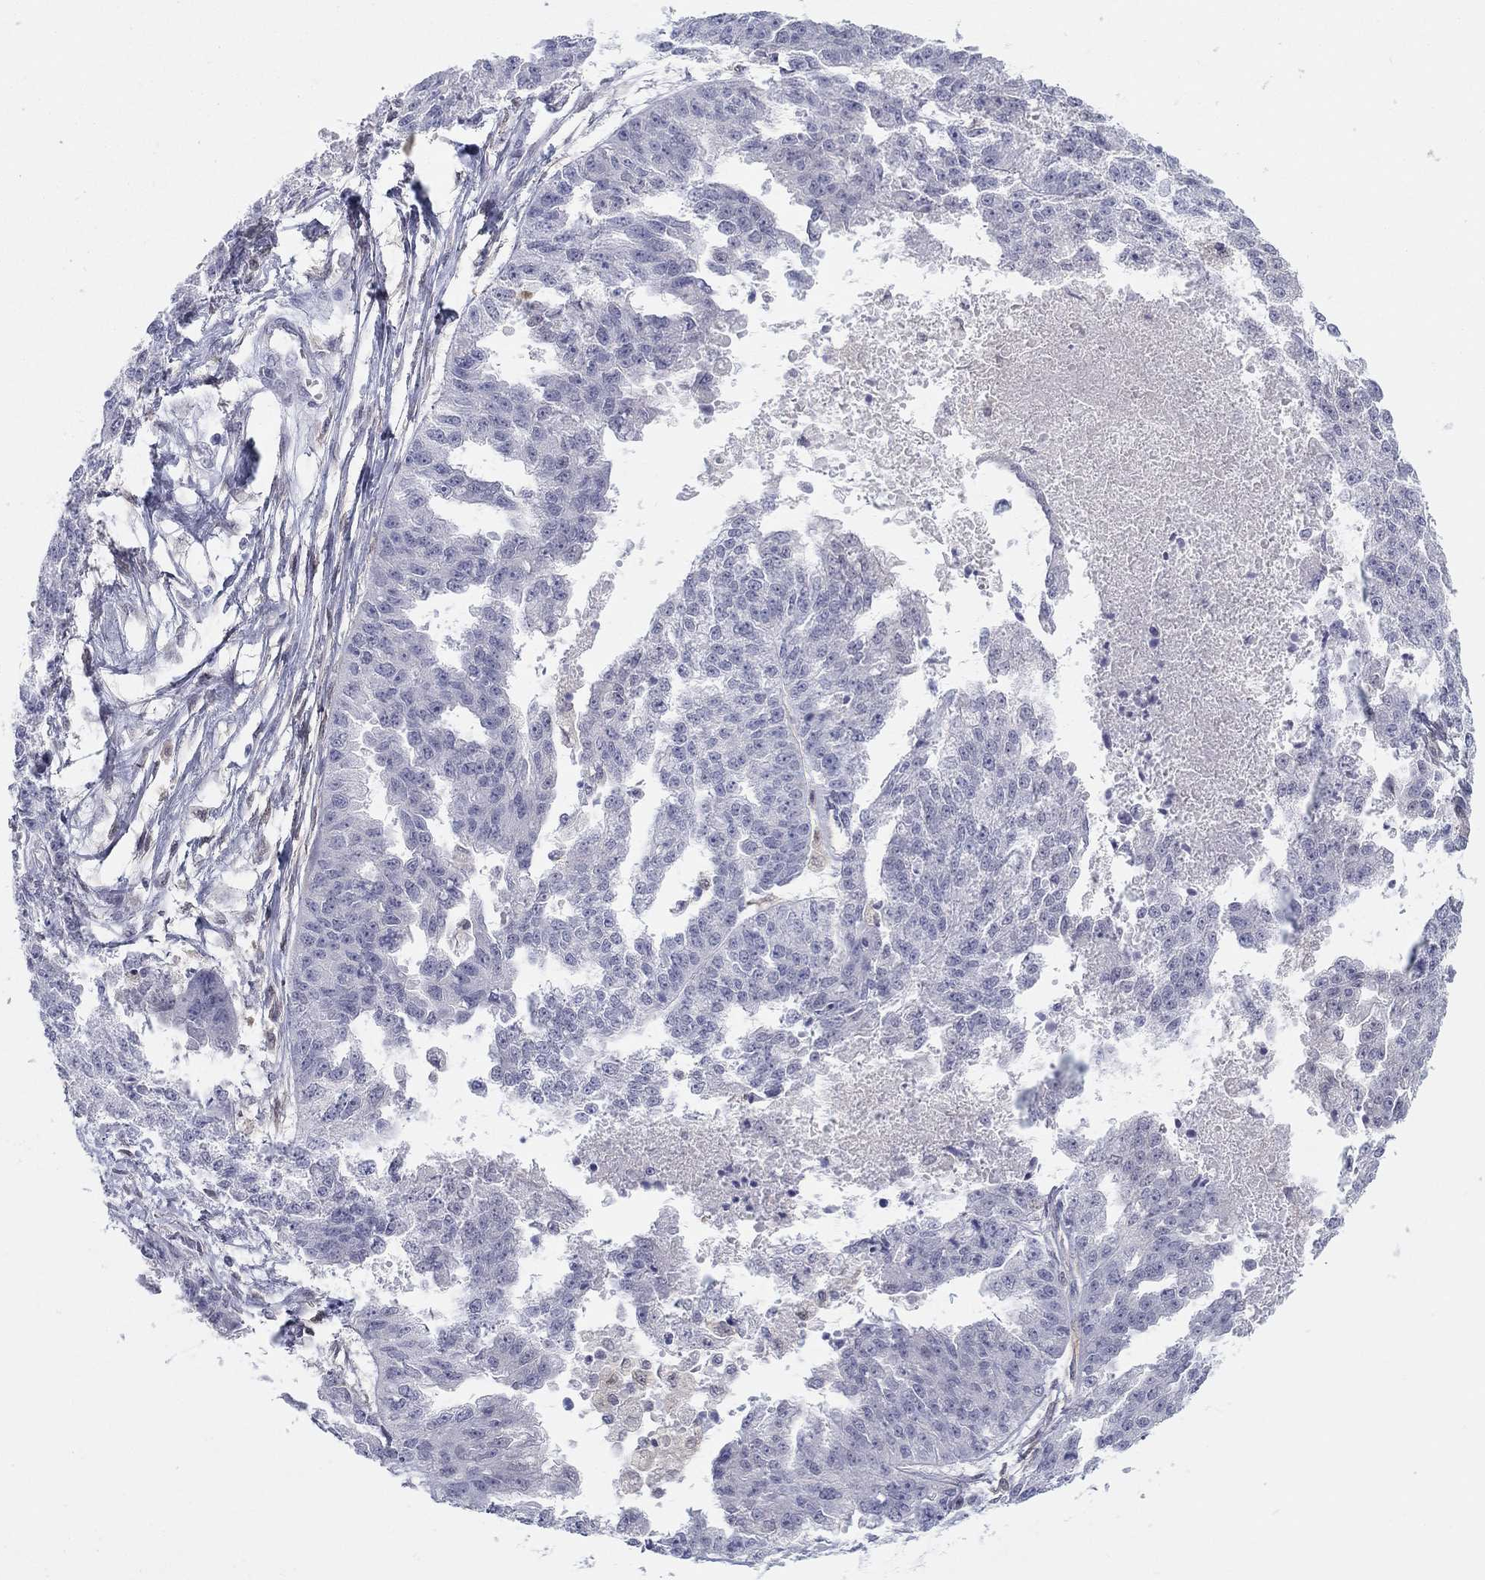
{"staining": {"intensity": "negative", "quantity": "none", "location": "none"}, "tissue": "ovarian cancer", "cell_type": "Tumor cells", "image_type": "cancer", "snomed": [{"axis": "morphology", "description": "Cystadenocarcinoma, serous, NOS"}, {"axis": "topography", "description": "Ovary"}], "caption": "A high-resolution micrograph shows IHC staining of serous cystadenocarcinoma (ovarian), which demonstrates no significant expression in tumor cells.", "gene": "PDXK", "patient": {"sex": "female", "age": 58}}